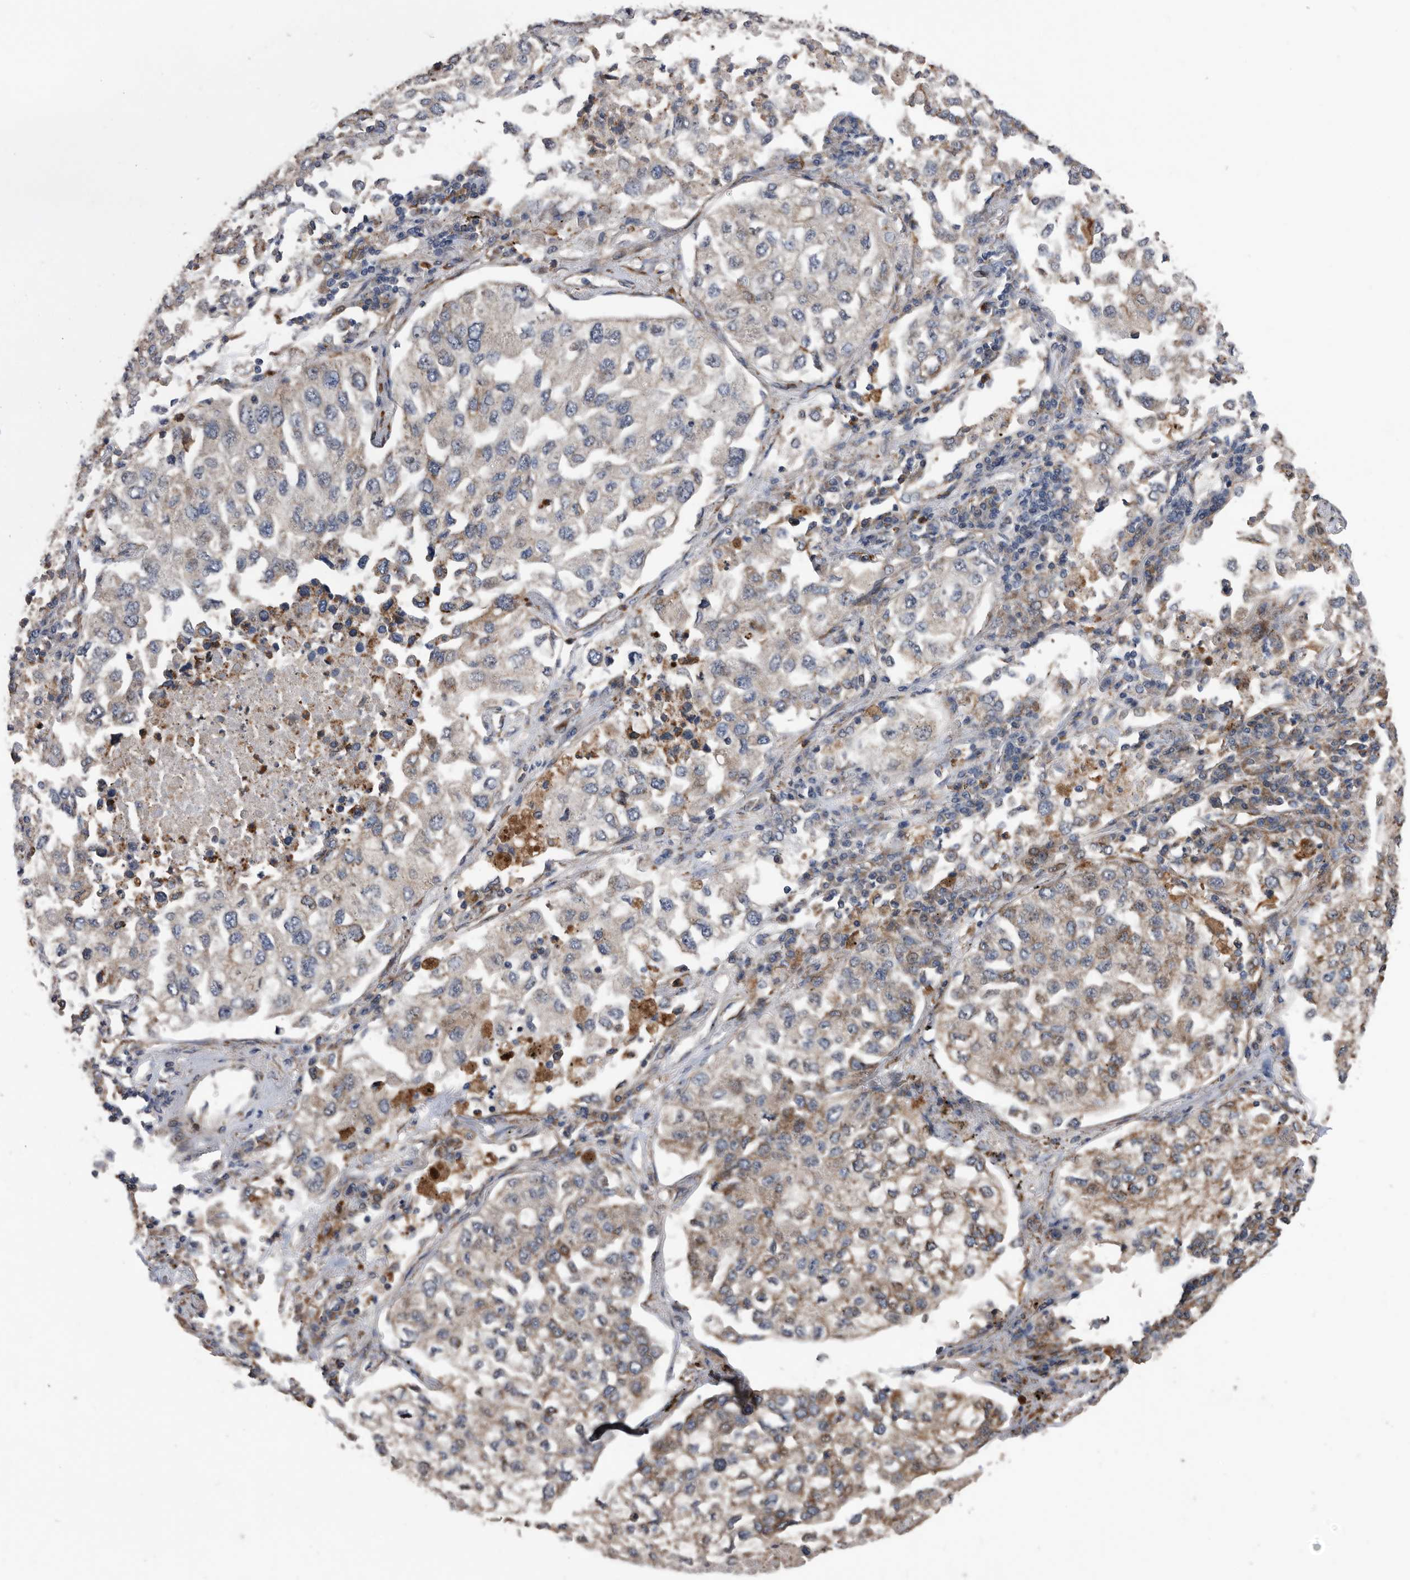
{"staining": {"intensity": "weak", "quantity": "<25%", "location": "cytoplasmic/membranous"}, "tissue": "lung cancer", "cell_type": "Tumor cells", "image_type": "cancer", "snomed": [{"axis": "morphology", "description": "Adenocarcinoma, NOS"}, {"axis": "topography", "description": "Lung"}], "caption": "The histopathology image exhibits no staining of tumor cells in lung adenocarcinoma.", "gene": "SERINC2", "patient": {"sex": "male", "age": 63}}